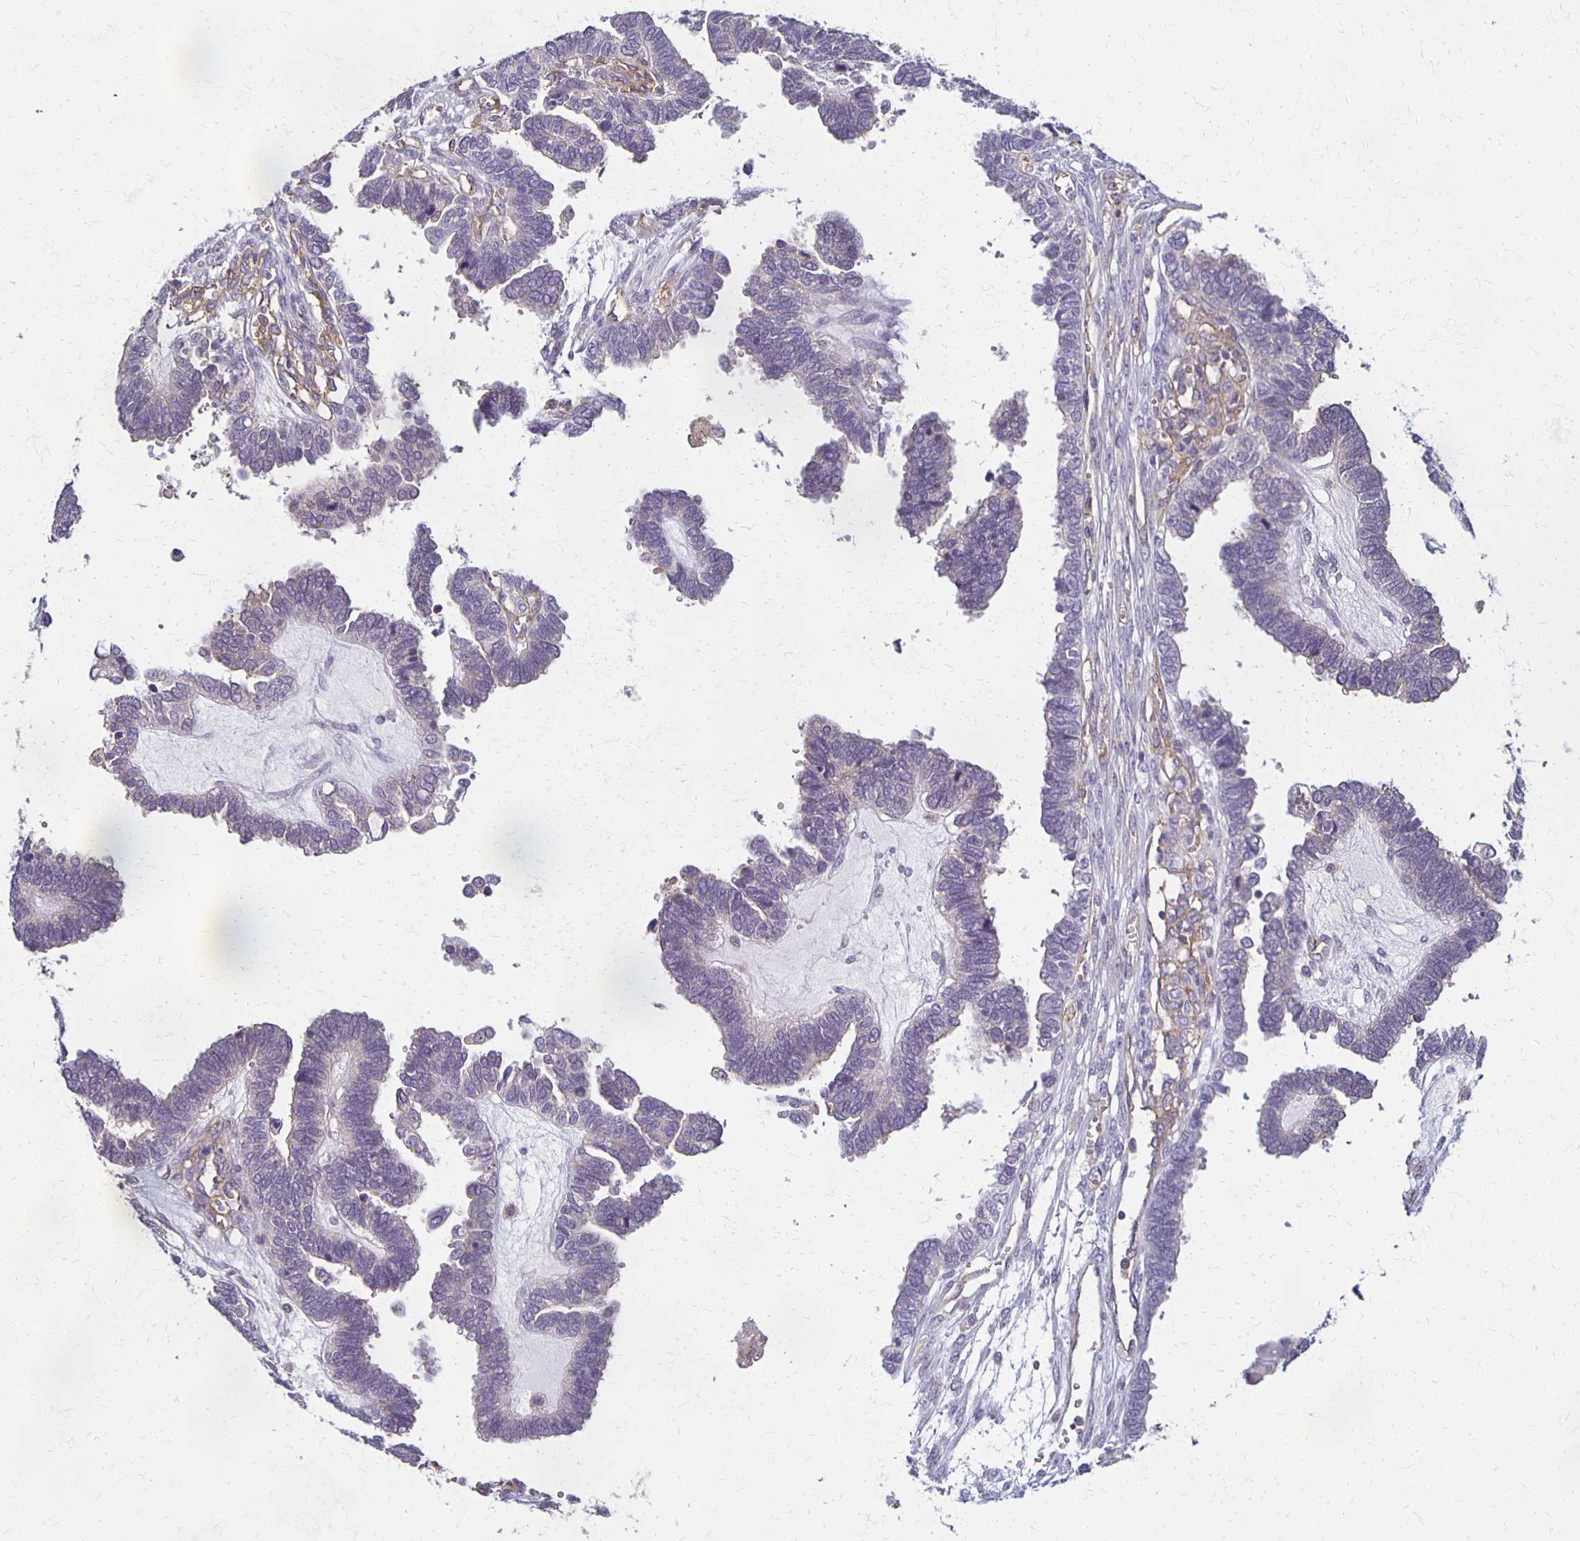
{"staining": {"intensity": "negative", "quantity": "none", "location": "none"}, "tissue": "ovarian cancer", "cell_type": "Tumor cells", "image_type": "cancer", "snomed": [{"axis": "morphology", "description": "Cystadenocarcinoma, serous, NOS"}, {"axis": "topography", "description": "Ovary"}], "caption": "This is a photomicrograph of IHC staining of ovarian cancer (serous cystadenocarcinoma), which shows no expression in tumor cells.", "gene": "GPX4", "patient": {"sex": "female", "age": 51}}